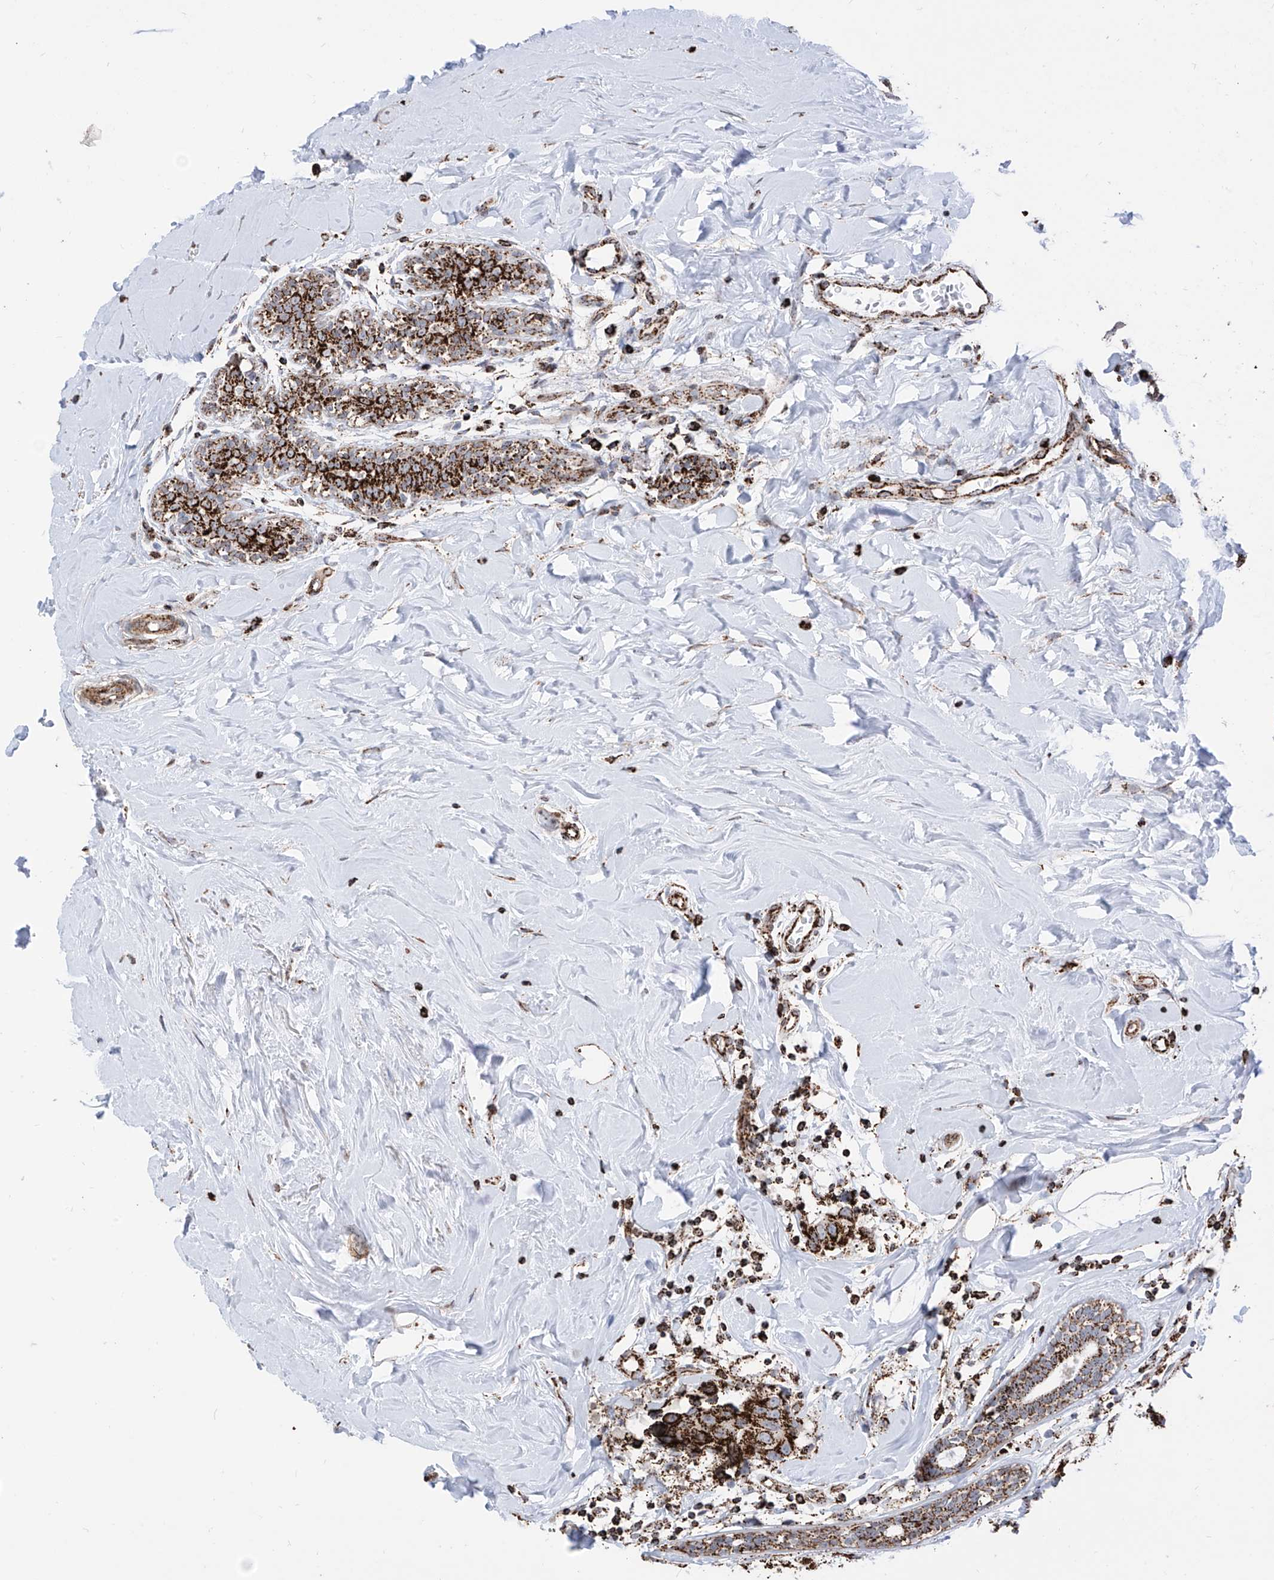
{"staining": {"intensity": "strong", "quantity": ">75%", "location": "cytoplasmic/membranous"}, "tissue": "breast cancer", "cell_type": "Tumor cells", "image_type": "cancer", "snomed": [{"axis": "morphology", "description": "Normal tissue, NOS"}, {"axis": "morphology", "description": "Duct carcinoma"}, {"axis": "topography", "description": "Breast"}], "caption": "A histopathology image of breast cancer stained for a protein reveals strong cytoplasmic/membranous brown staining in tumor cells.", "gene": "COX5B", "patient": {"sex": "female", "age": 39}}